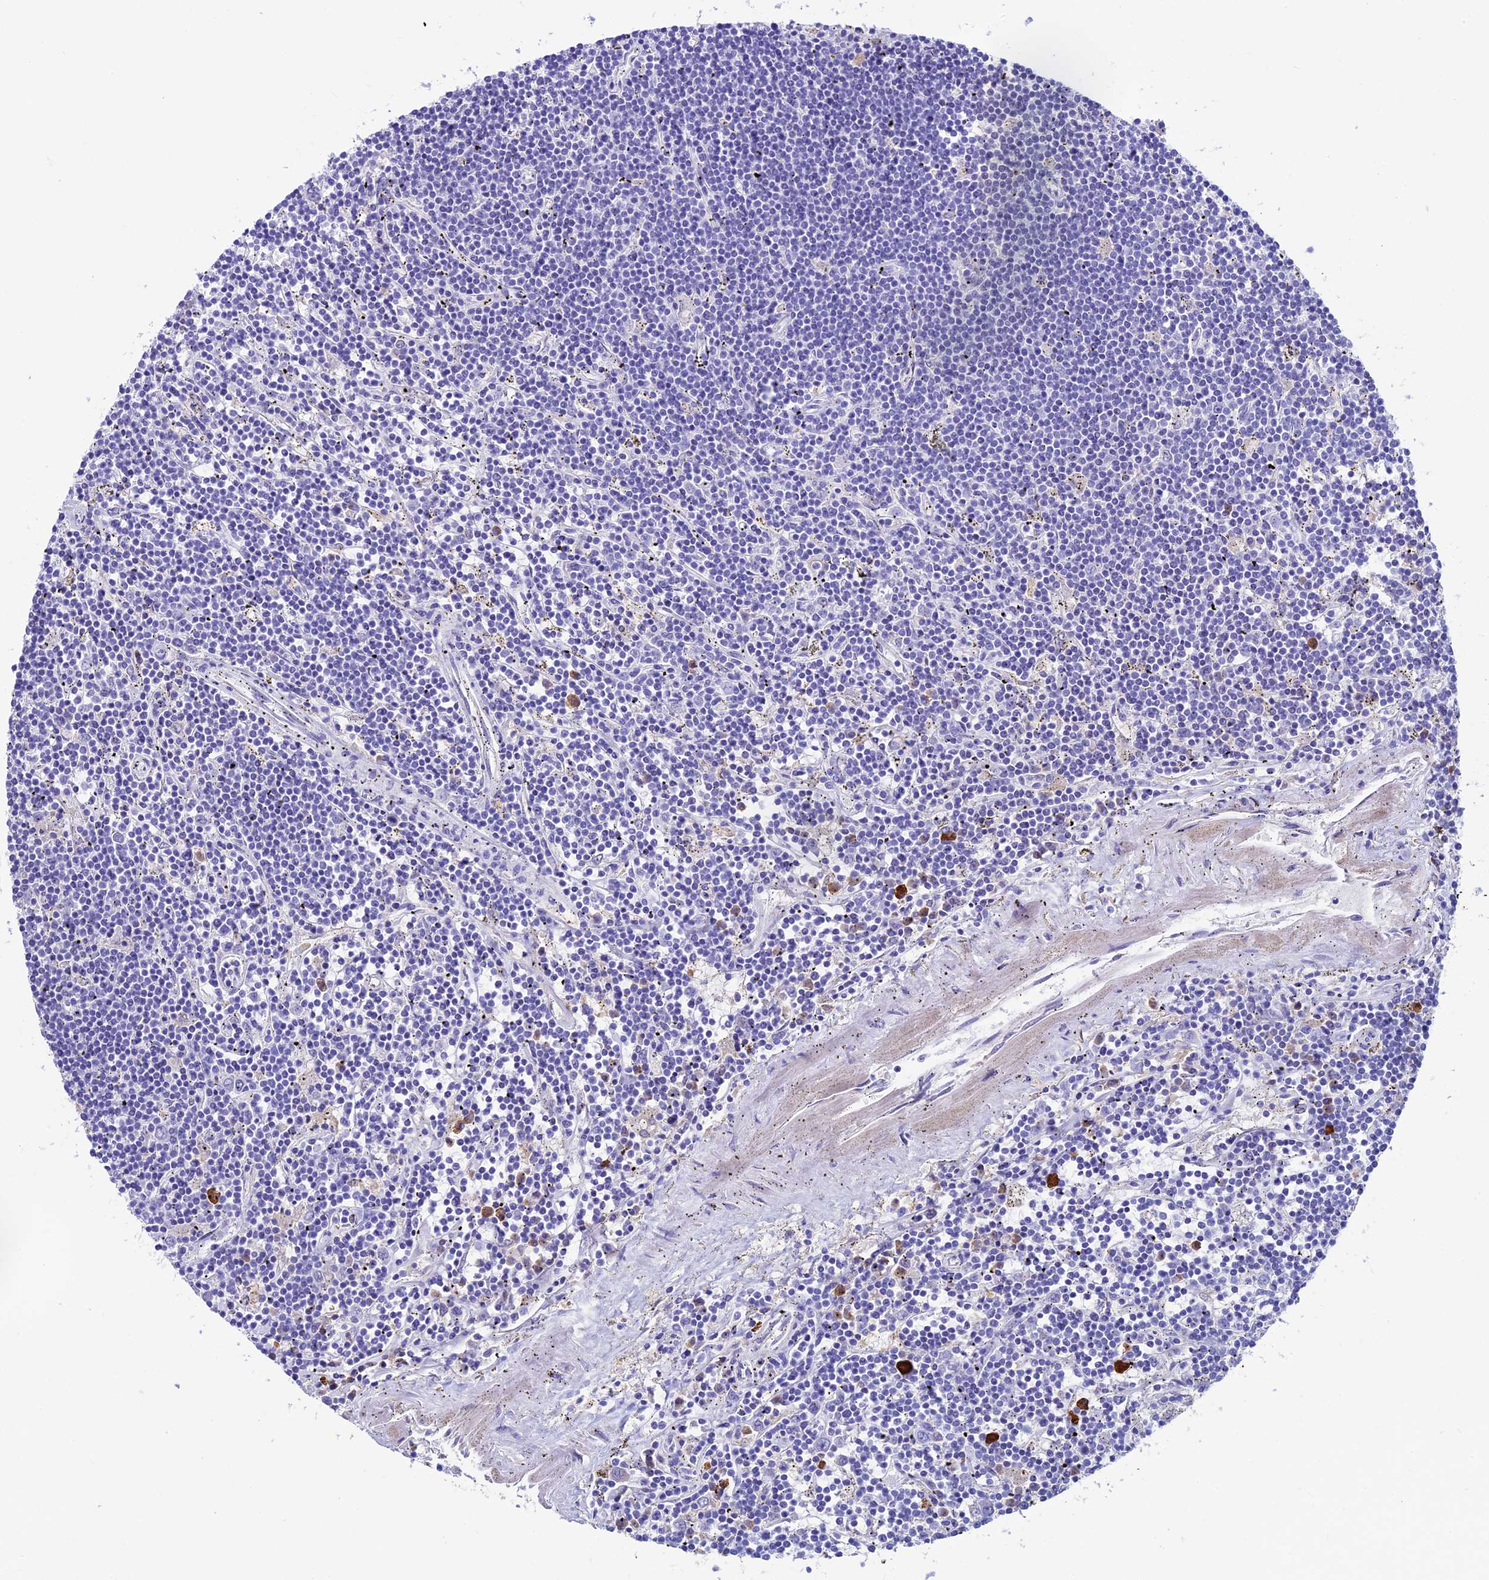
{"staining": {"intensity": "negative", "quantity": "none", "location": "none"}, "tissue": "lymphoma", "cell_type": "Tumor cells", "image_type": "cancer", "snomed": [{"axis": "morphology", "description": "Malignant lymphoma, non-Hodgkin's type, Low grade"}, {"axis": "topography", "description": "Spleen"}], "caption": "Protein analysis of lymphoma shows no significant staining in tumor cells.", "gene": "IGSF6", "patient": {"sex": "male", "age": 76}}